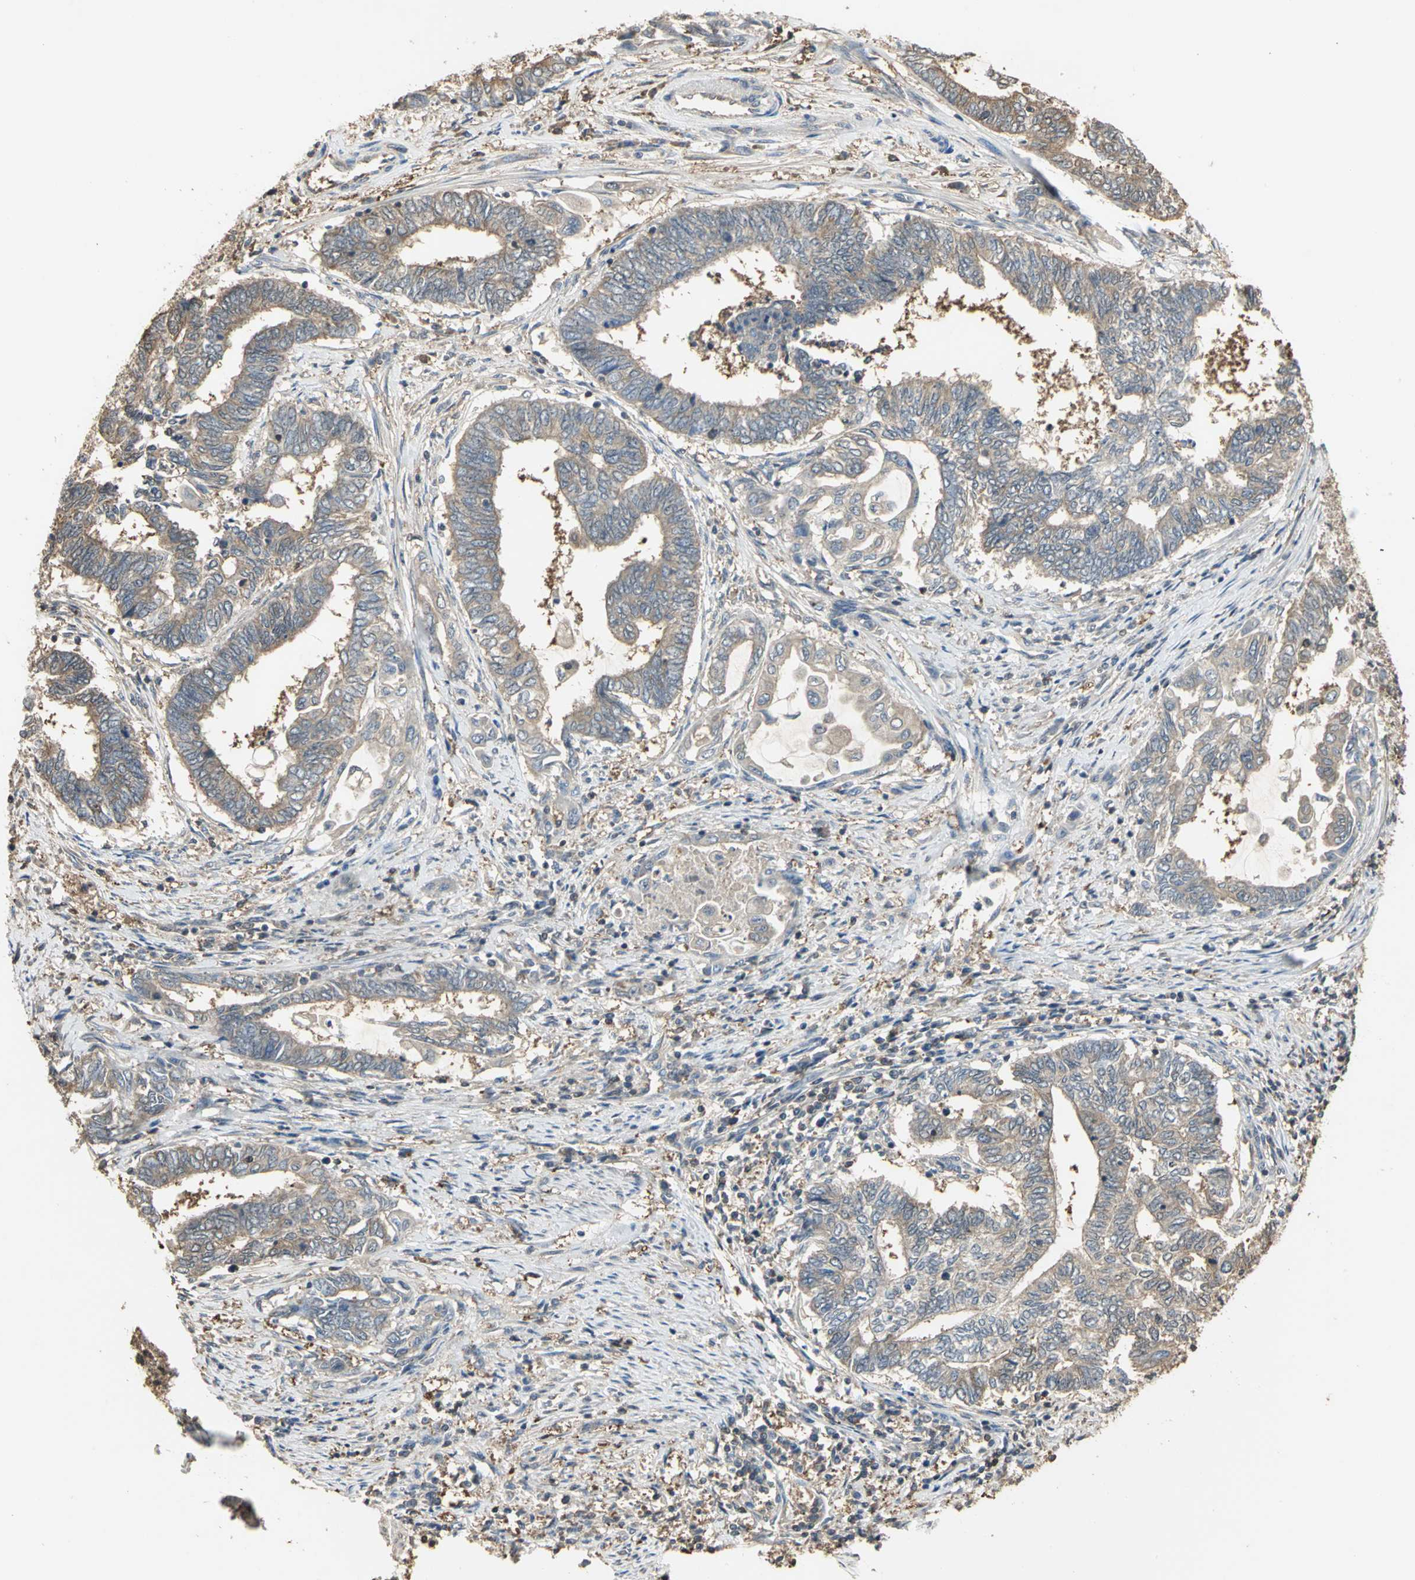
{"staining": {"intensity": "moderate", "quantity": ">75%", "location": "cytoplasmic/membranous"}, "tissue": "endometrial cancer", "cell_type": "Tumor cells", "image_type": "cancer", "snomed": [{"axis": "morphology", "description": "Adenocarcinoma, NOS"}, {"axis": "topography", "description": "Uterus"}, {"axis": "topography", "description": "Endometrium"}], "caption": "Adenocarcinoma (endometrial) was stained to show a protein in brown. There is medium levels of moderate cytoplasmic/membranous positivity in approximately >75% of tumor cells. The protein of interest is shown in brown color, while the nuclei are stained blue.", "gene": "PARK7", "patient": {"sex": "female", "age": 70}}